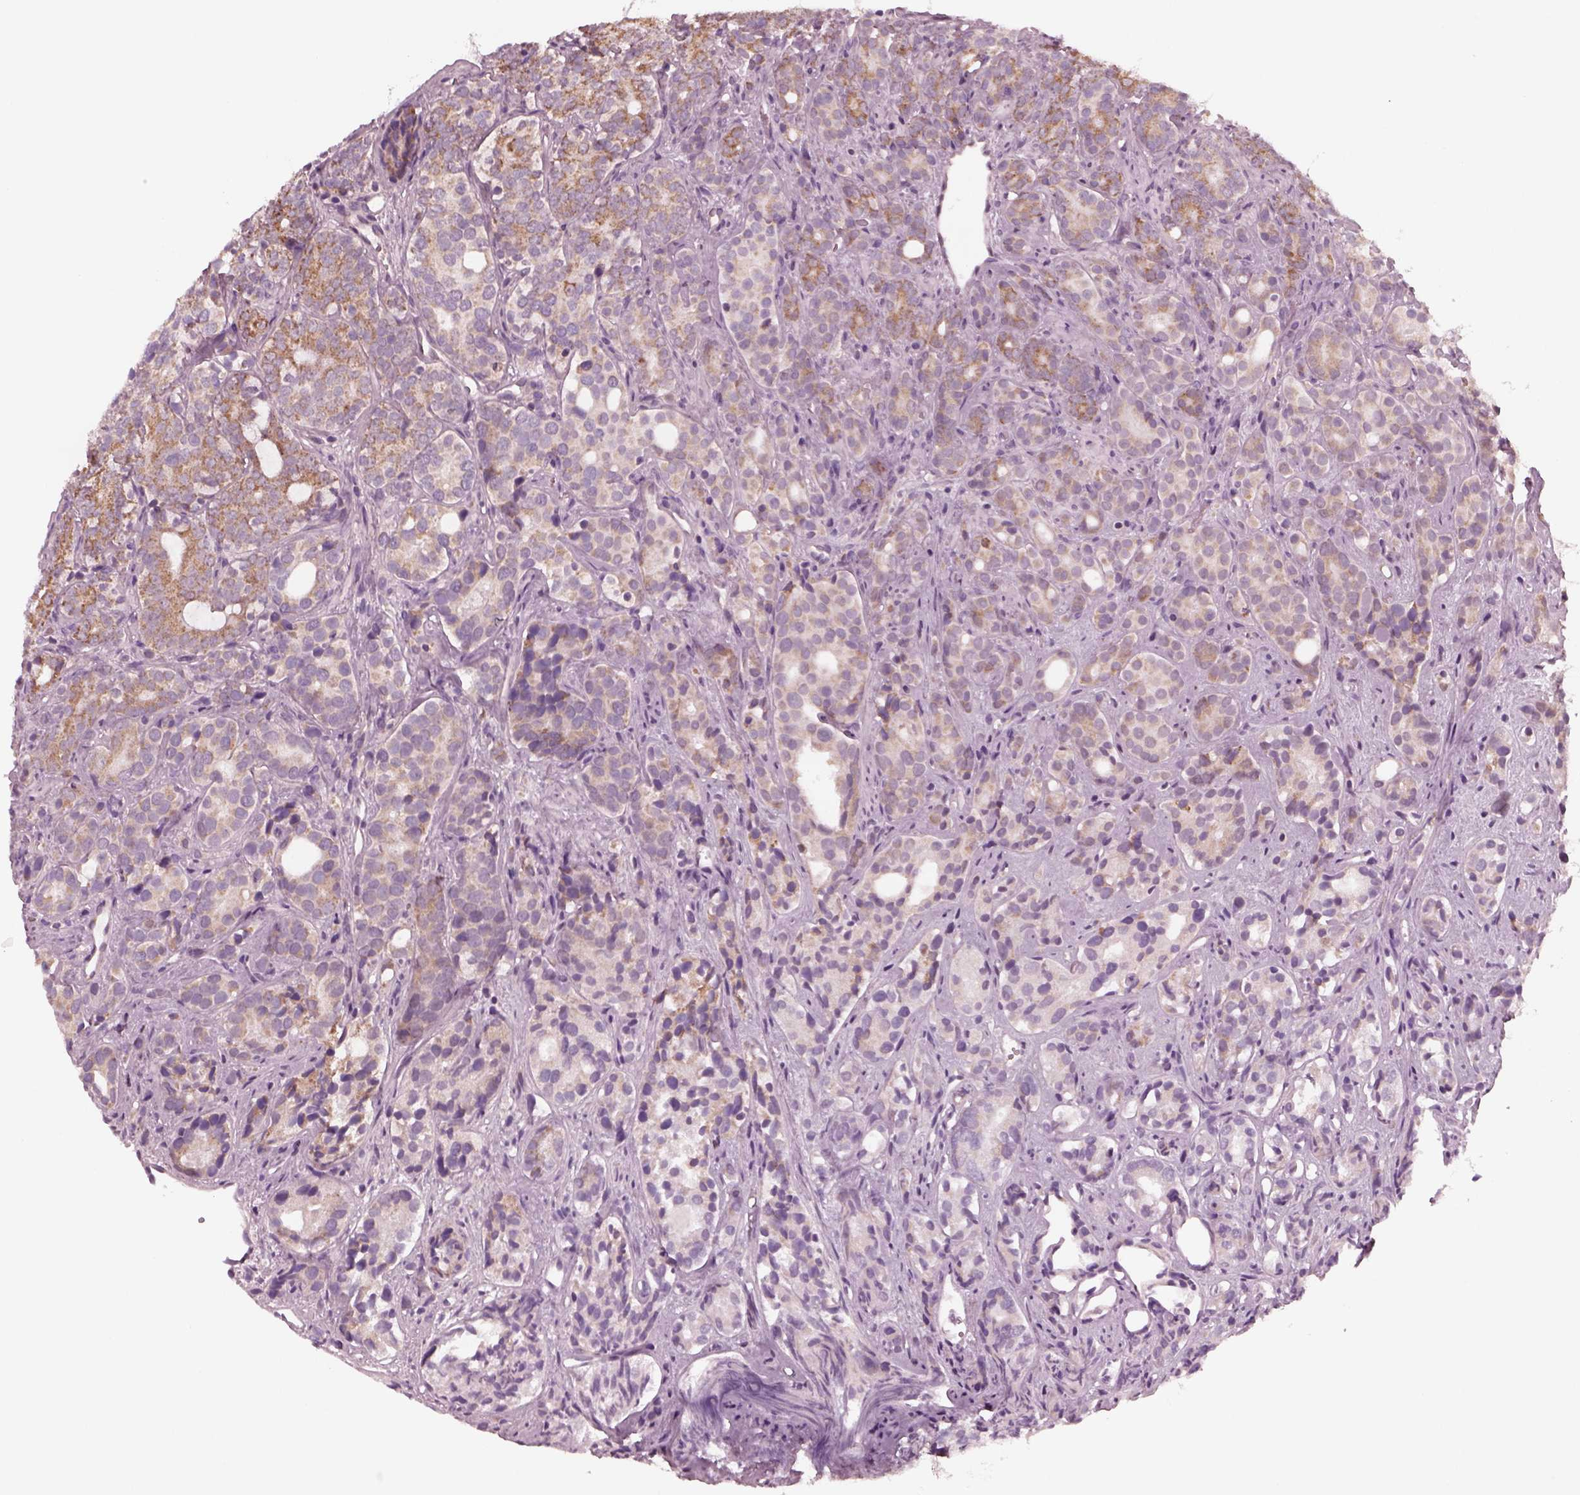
{"staining": {"intensity": "moderate", "quantity": "<25%", "location": "cytoplasmic/membranous"}, "tissue": "prostate cancer", "cell_type": "Tumor cells", "image_type": "cancer", "snomed": [{"axis": "morphology", "description": "Adenocarcinoma, High grade"}, {"axis": "topography", "description": "Prostate"}], "caption": "A photomicrograph of human prostate high-grade adenocarcinoma stained for a protein demonstrates moderate cytoplasmic/membranous brown staining in tumor cells. The protein is shown in brown color, while the nuclei are stained blue.", "gene": "CELSR3", "patient": {"sex": "male", "age": 84}}